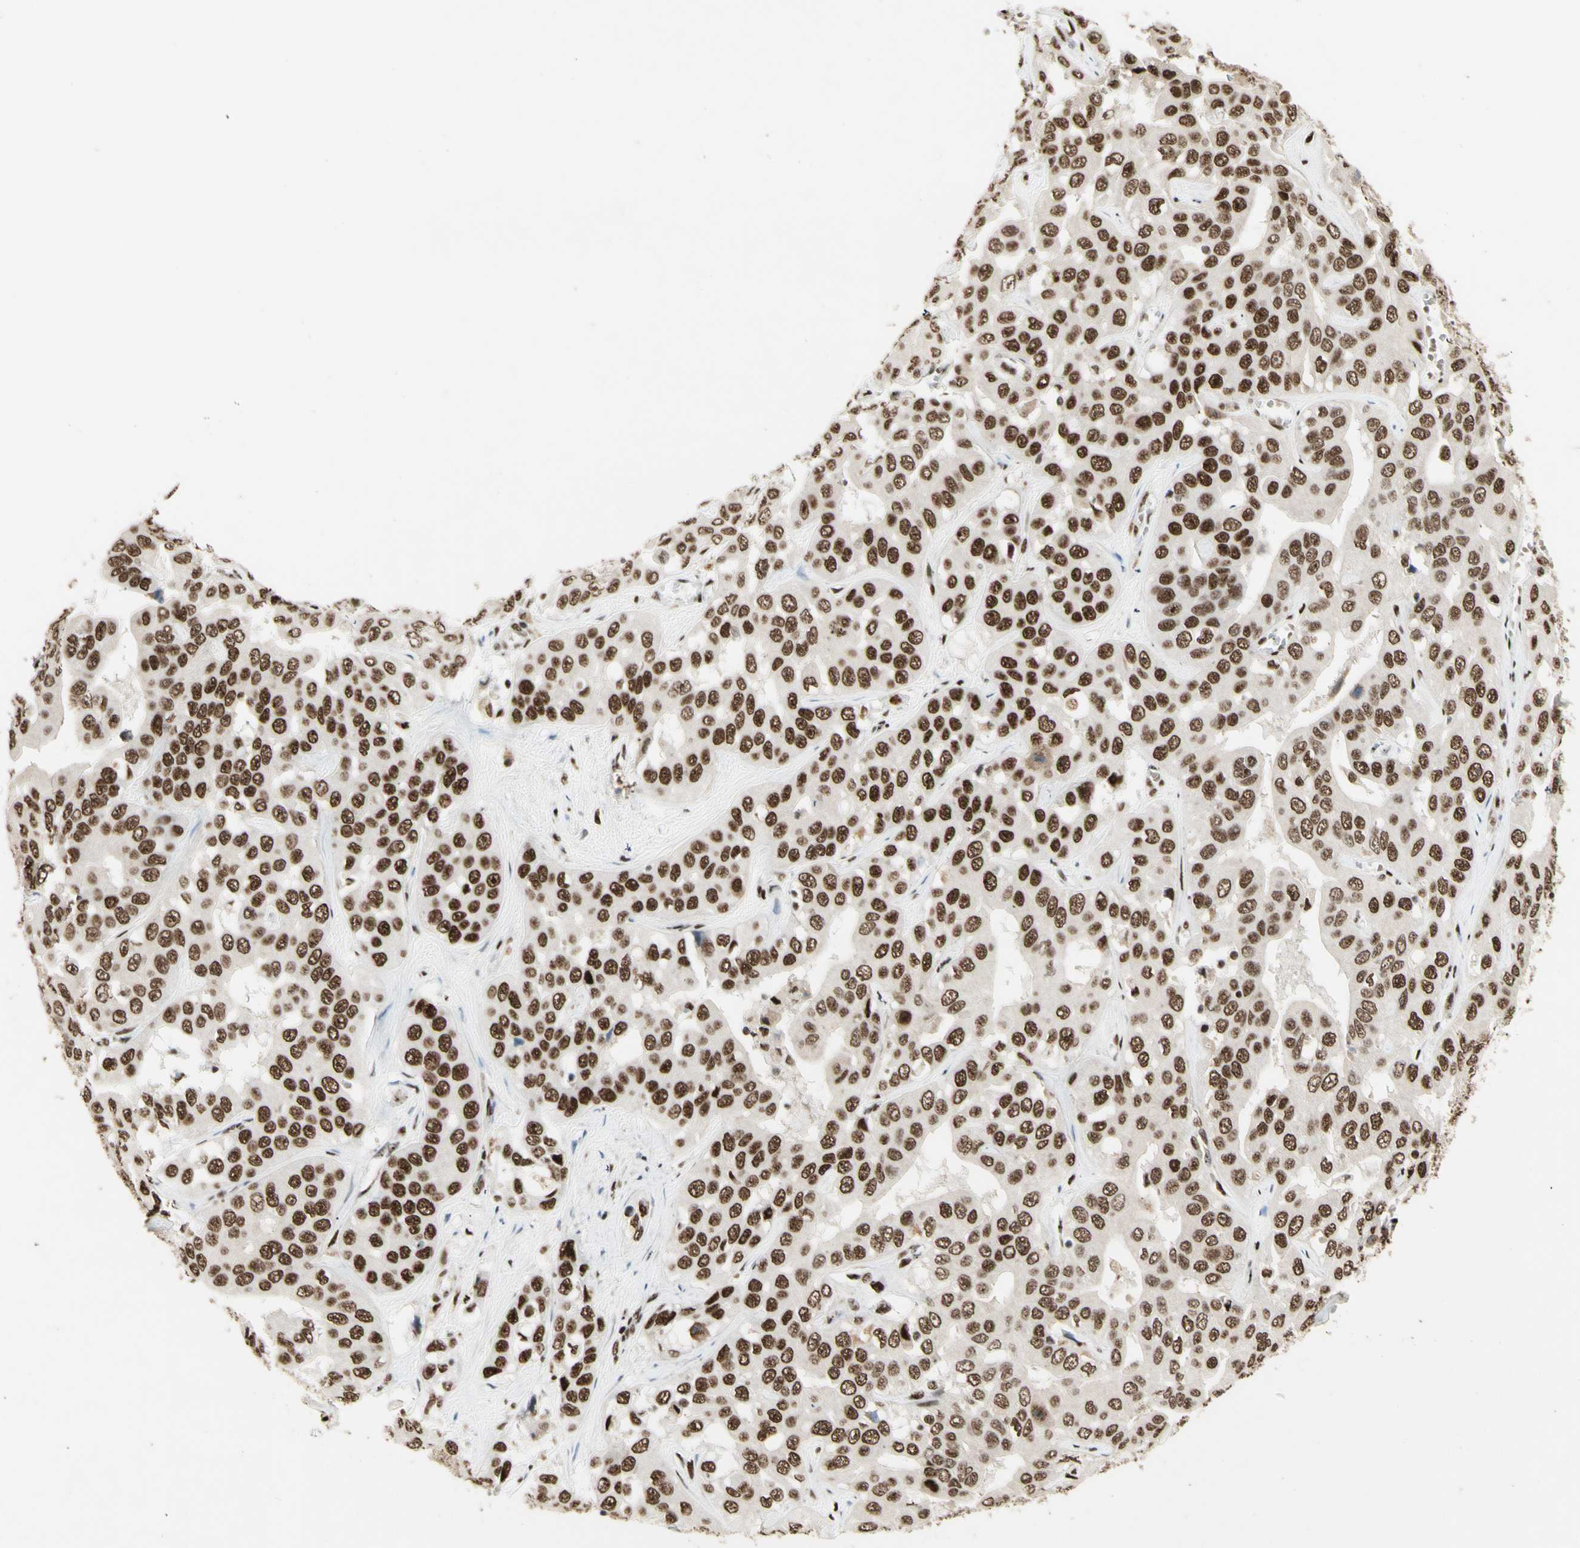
{"staining": {"intensity": "strong", "quantity": ">75%", "location": "nuclear"}, "tissue": "liver cancer", "cell_type": "Tumor cells", "image_type": "cancer", "snomed": [{"axis": "morphology", "description": "Cholangiocarcinoma"}, {"axis": "topography", "description": "Liver"}], "caption": "IHC (DAB) staining of human liver cancer reveals strong nuclear protein positivity in about >75% of tumor cells. The protein of interest is stained brown, and the nuclei are stained in blue (DAB (3,3'-diaminobenzidine) IHC with brightfield microscopy, high magnification).", "gene": "DHX9", "patient": {"sex": "female", "age": 52}}